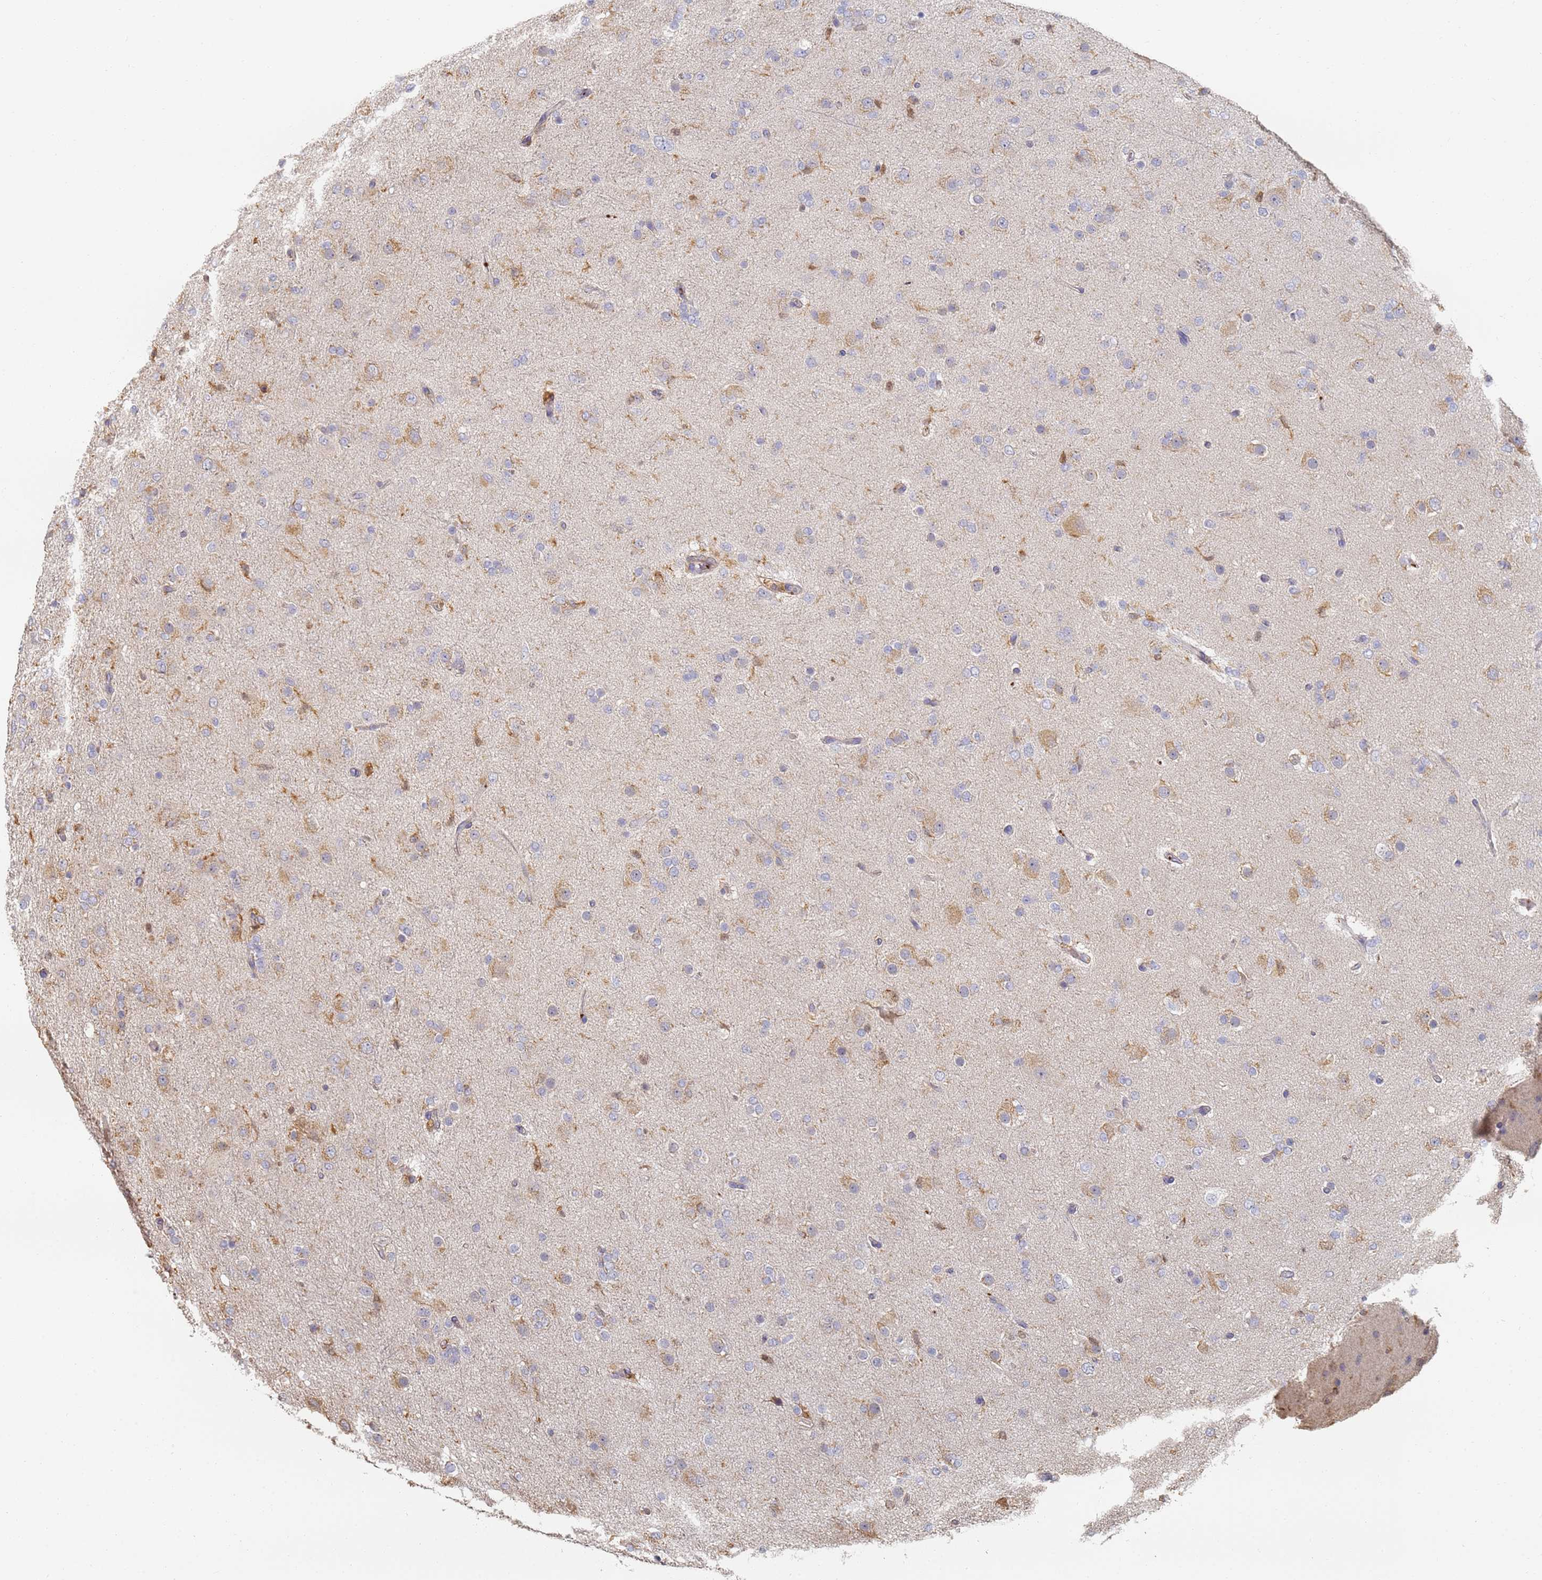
{"staining": {"intensity": "negative", "quantity": "none", "location": "none"}, "tissue": "glioma", "cell_type": "Tumor cells", "image_type": "cancer", "snomed": [{"axis": "morphology", "description": "Glioma, malignant, Low grade"}, {"axis": "topography", "description": "Brain"}], "caption": "Immunohistochemistry image of malignant glioma (low-grade) stained for a protein (brown), which displays no staining in tumor cells. (DAB immunohistochemistry (IHC) with hematoxylin counter stain).", "gene": "BIN2", "patient": {"sex": "male", "age": 65}}